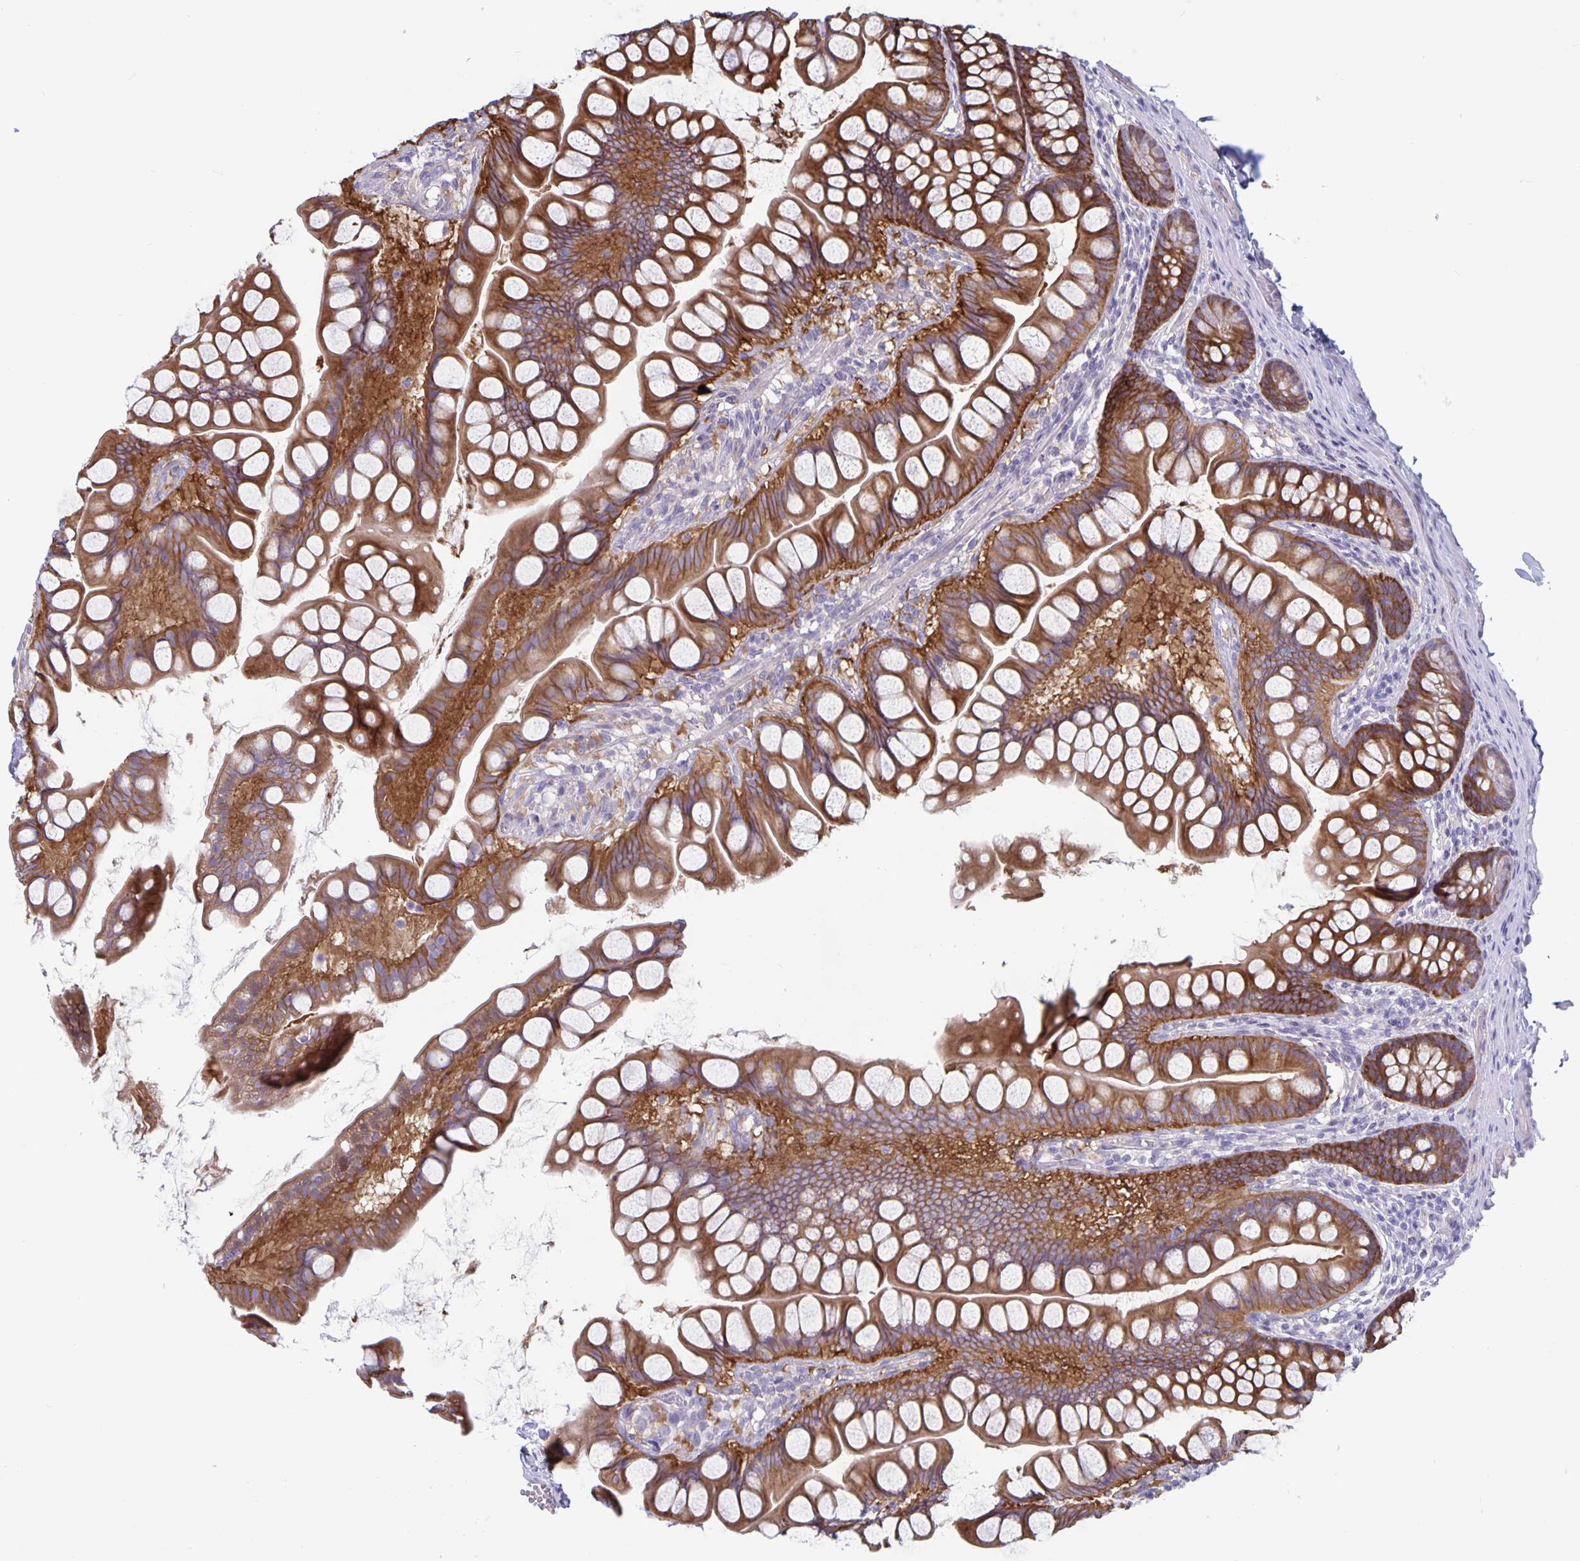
{"staining": {"intensity": "strong", "quantity": ">75%", "location": "cytoplasmic/membranous"}, "tissue": "small intestine", "cell_type": "Glandular cells", "image_type": "normal", "snomed": [{"axis": "morphology", "description": "Normal tissue, NOS"}, {"axis": "topography", "description": "Small intestine"}], "caption": "IHC (DAB (3,3'-diaminobenzidine)) staining of benign human small intestine exhibits strong cytoplasmic/membranous protein expression in approximately >75% of glandular cells. (DAB (3,3'-diaminobenzidine) IHC with brightfield microscopy, high magnification).", "gene": "PLCB3", "patient": {"sex": "male", "age": 70}}